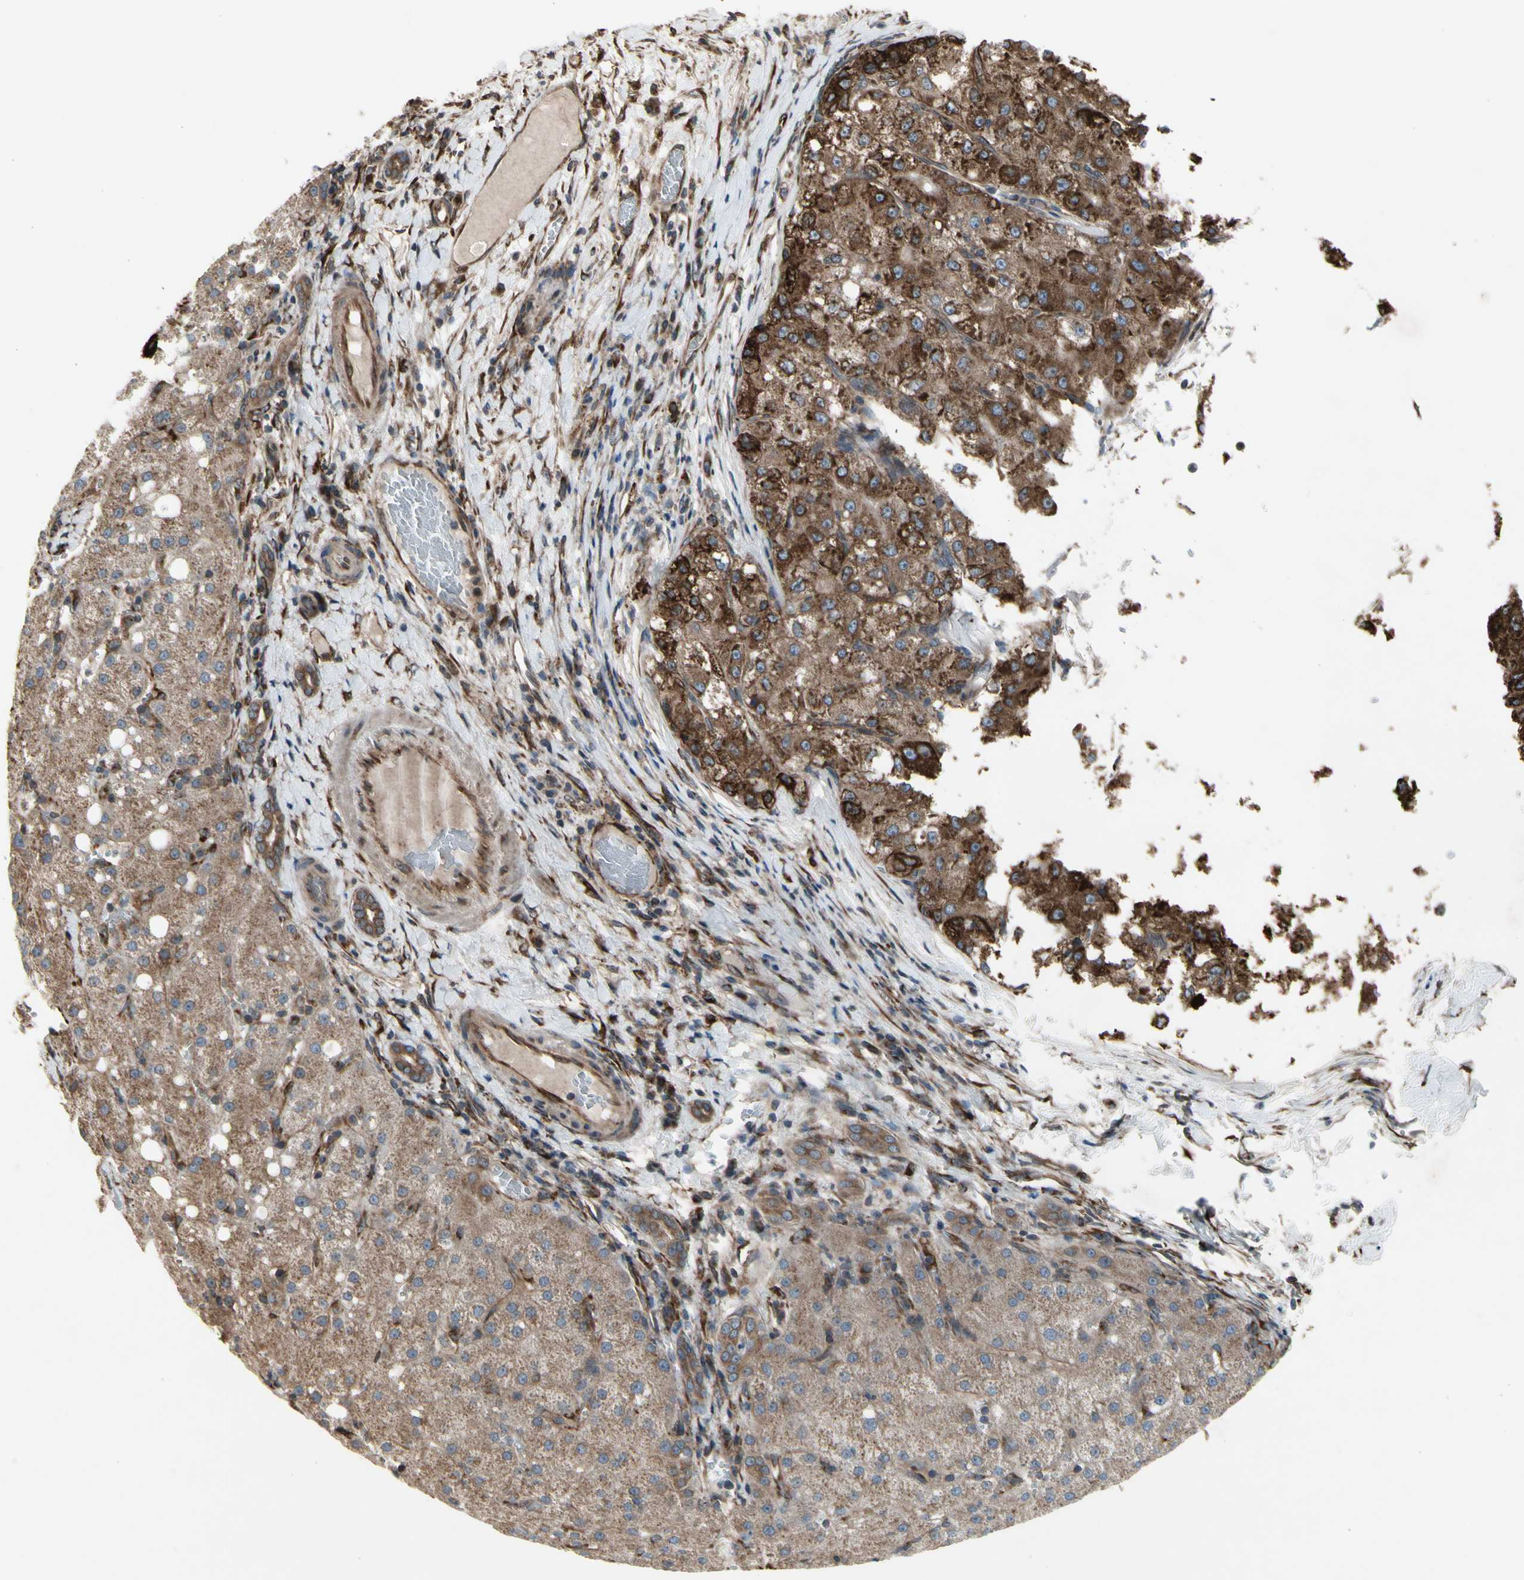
{"staining": {"intensity": "strong", "quantity": ">75%", "location": "cytoplasmic/membranous"}, "tissue": "liver cancer", "cell_type": "Tumor cells", "image_type": "cancer", "snomed": [{"axis": "morphology", "description": "Carcinoma, Hepatocellular, NOS"}, {"axis": "topography", "description": "Liver"}], "caption": "Strong cytoplasmic/membranous staining for a protein is identified in about >75% of tumor cells of liver cancer using immunohistochemistry.", "gene": "SLC39A9", "patient": {"sex": "male", "age": 80}}